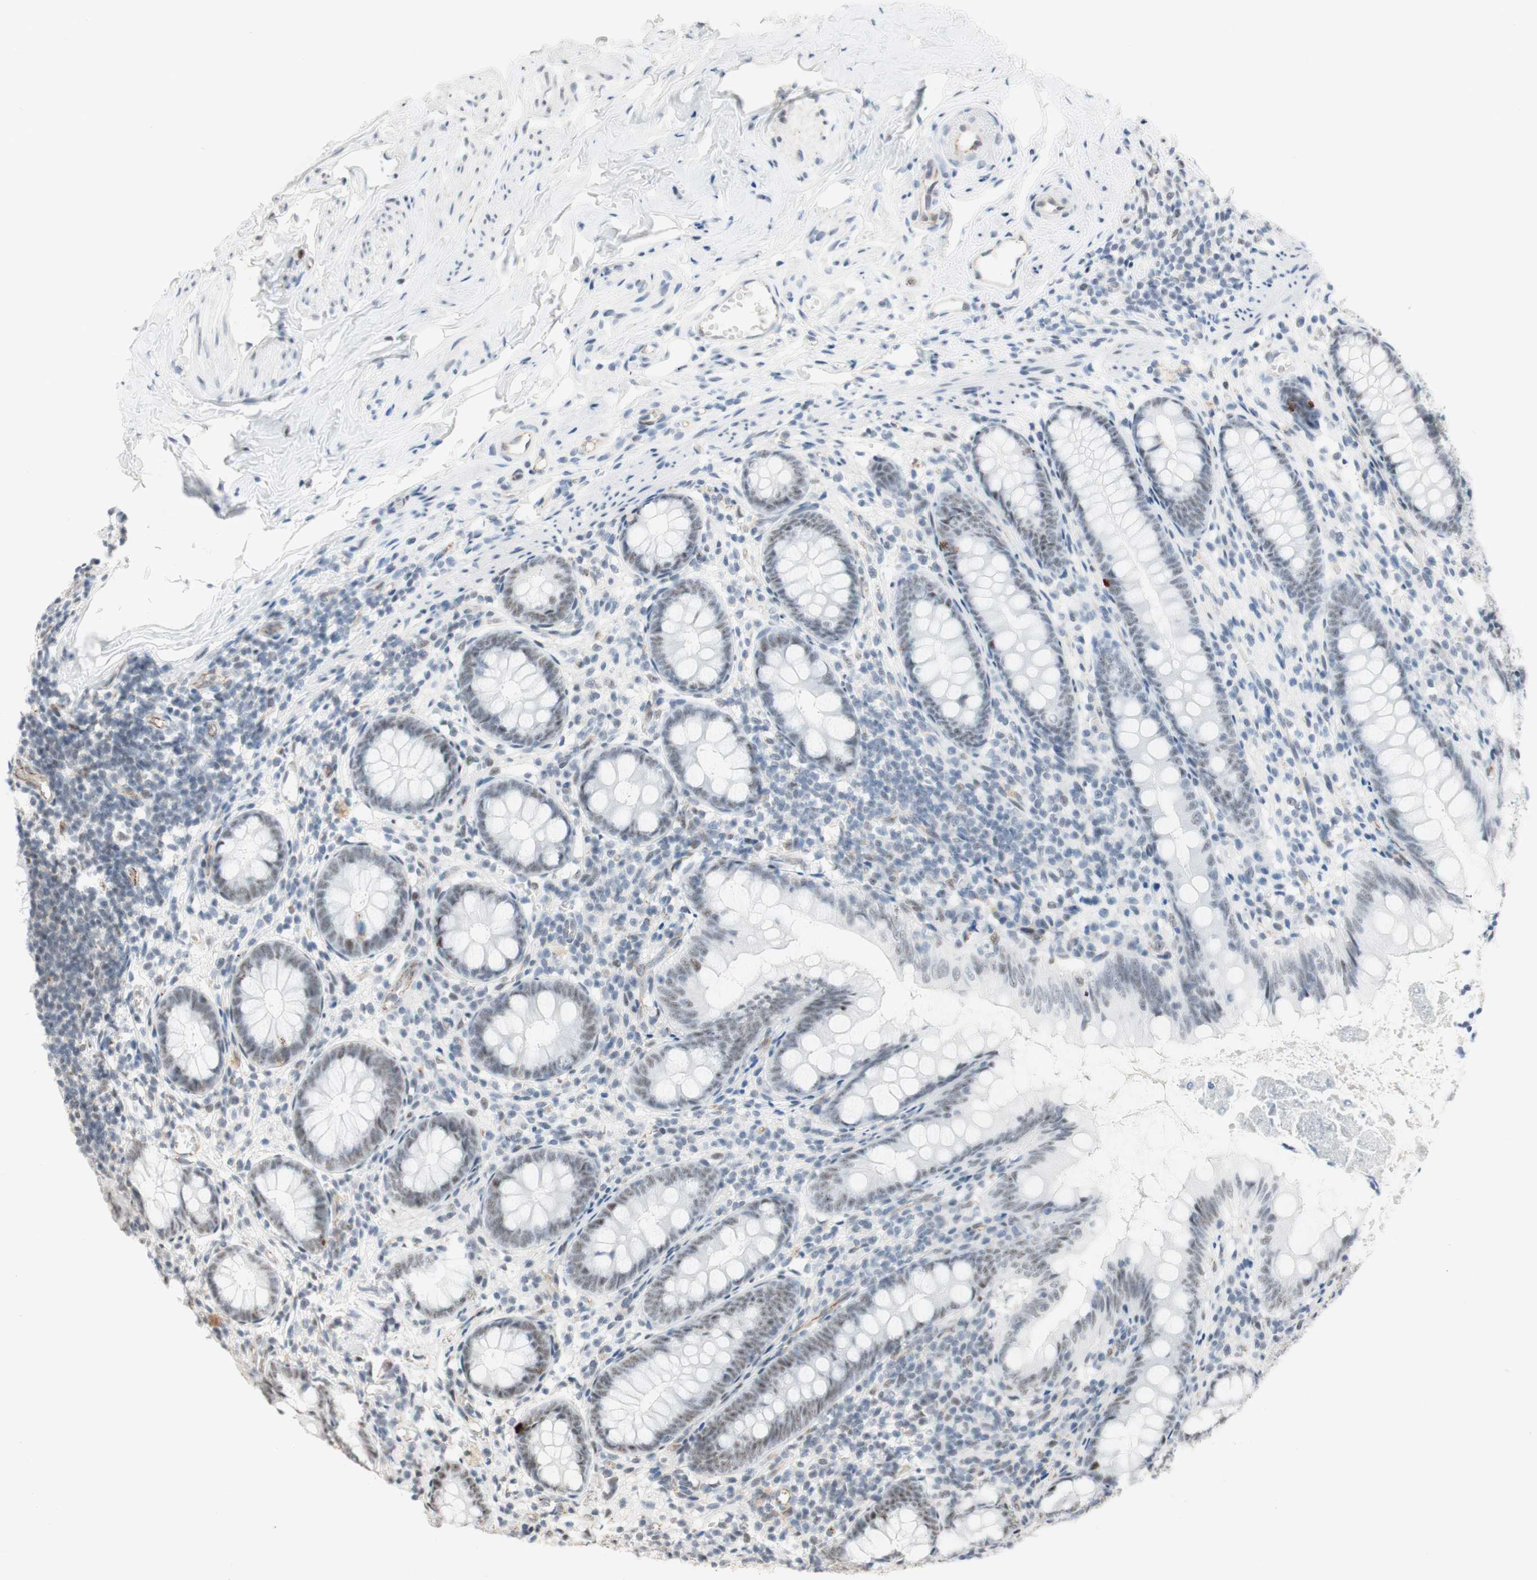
{"staining": {"intensity": "moderate", "quantity": "<25%", "location": "nuclear"}, "tissue": "appendix", "cell_type": "Glandular cells", "image_type": "normal", "snomed": [{"axis": "morphology", "description": "Normal tissue, NOS"}, {"axis": "topography", "description": "Appendix"}], "caption": "A brown stain labels moderate nuclear positivity of a protein in glandular cells of benign human appendix.", "gene": "SAP18", "patient": {"sex": "female", "age": 77}}